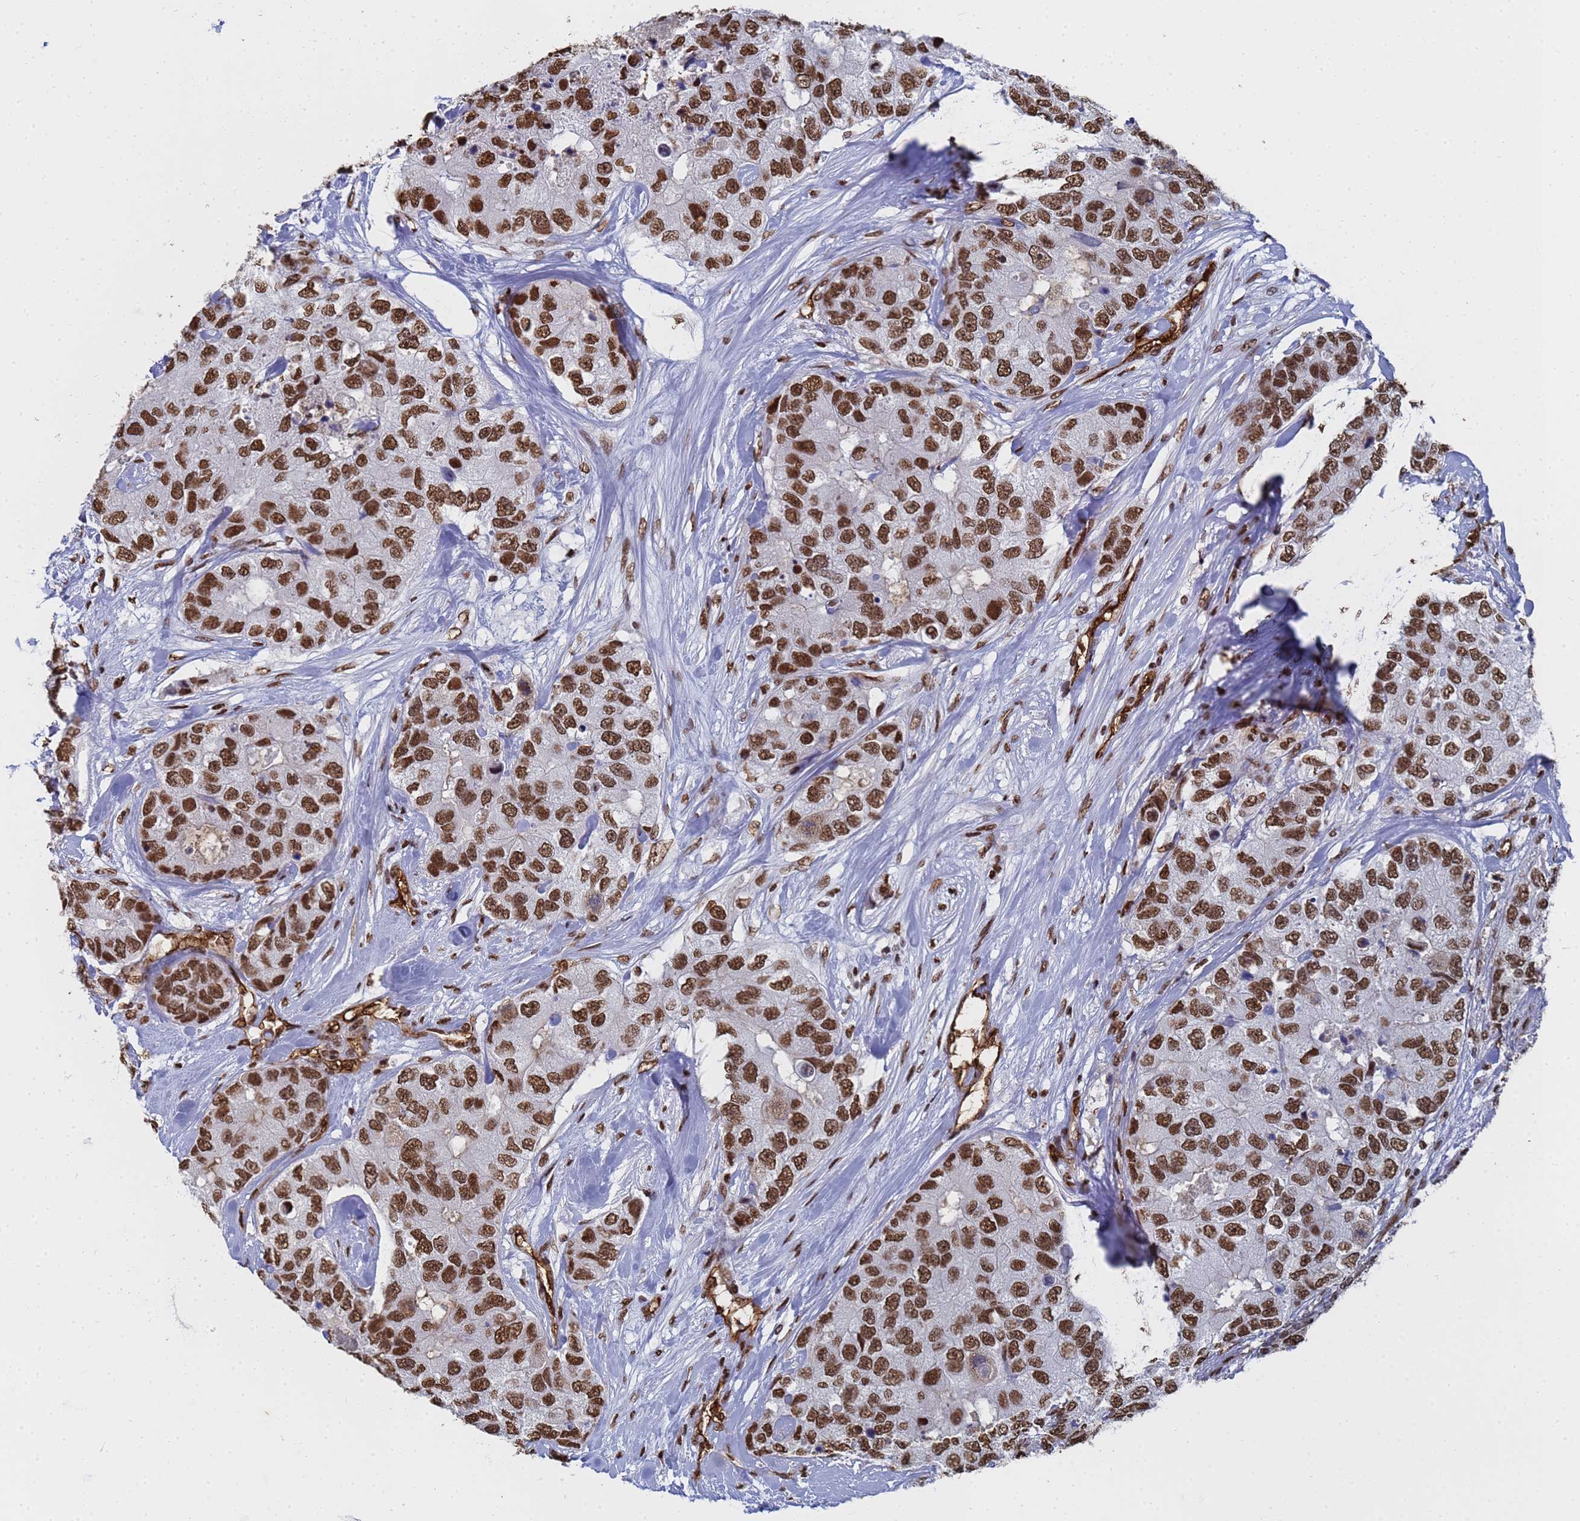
{"staining": {"intensity": "strong", "quantity": ">75%", "location": "nuclear"}, "tissue": "breast cancer", "cell_type": "Tumor cells", "image_type": "cancer", "snomed": [{"axis": "morphology", "description": "Duct carcinoma"}, {"axis": "topography", "description": "Breast"}], "caption": "Breast invasive ductal carcinoma stained with IHC reveals strong nuclear positivity in approximately >75% of tumor cells. (DAB = brown stain, brightfield microscopy at high magnification).", "gene": "RAVER2", "patient": {"sex": "female", "age": 62}}